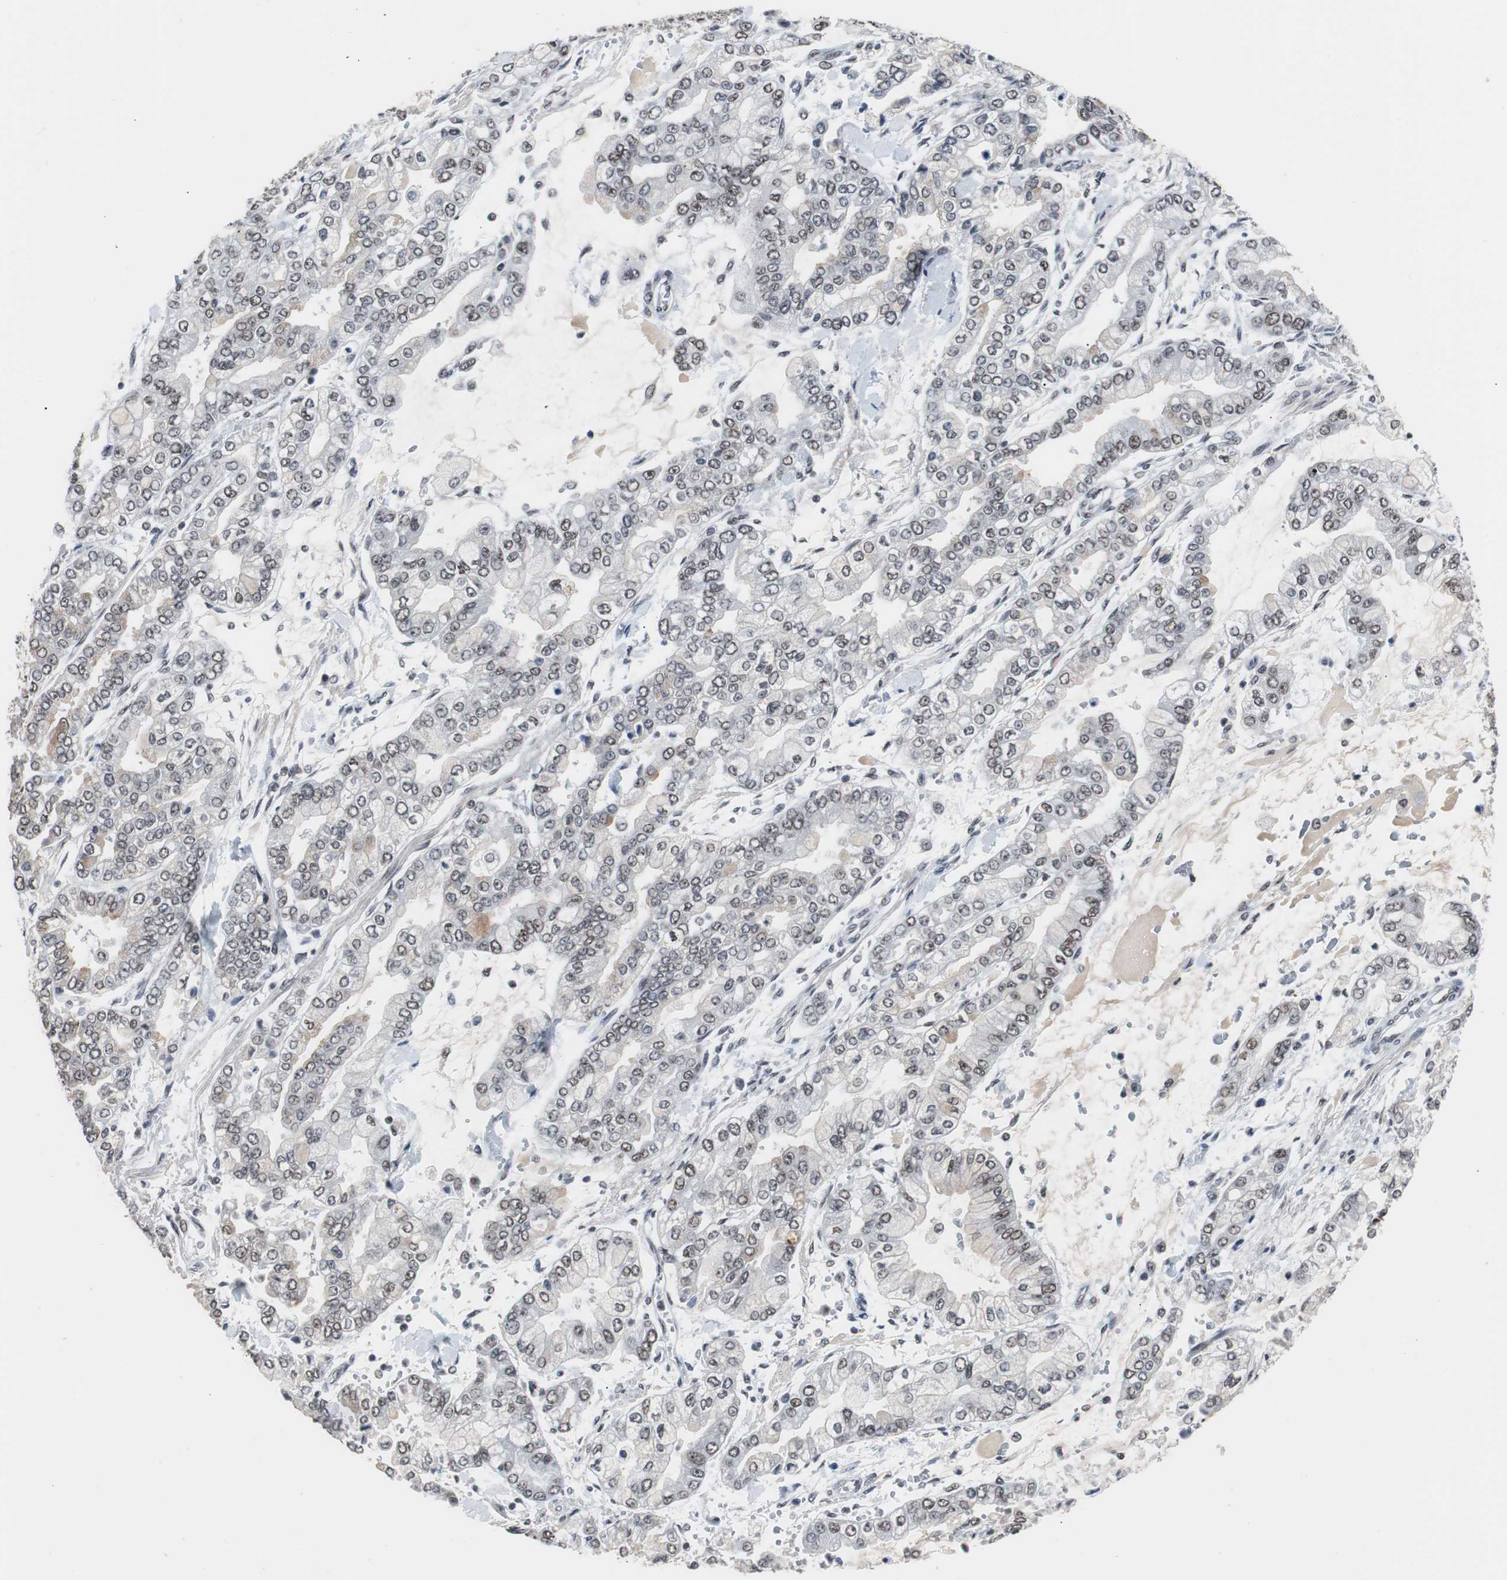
{"staining": {"intensity": "weak", "quantity": "25%-75%", "location": "nuclear"}, "tissue": "stomach cancer", "cell_type": "Tumor cells", "image_type": "cancer", "snomed": [{"axis": "morphology", "description": "Normal tissue, NOS"}, {"axis": "morphology", "description": "Adenocarcinoma, NOS"}, {"axis": "topography", "description": "Stomach, upper"}, {"axis": "topography", "description": "Stomach"}], "caption": "IHC (DAB) staining of stomach cancer (adenocarcinoma) exhibits weak nuclear protein staining in approximately 25%-75% of tumor cells. IHC stains the protein of interest in brown and the nuclei are stained blue.", "gene": "TAF7", "patient": {"sex": "male", "age": 76}}